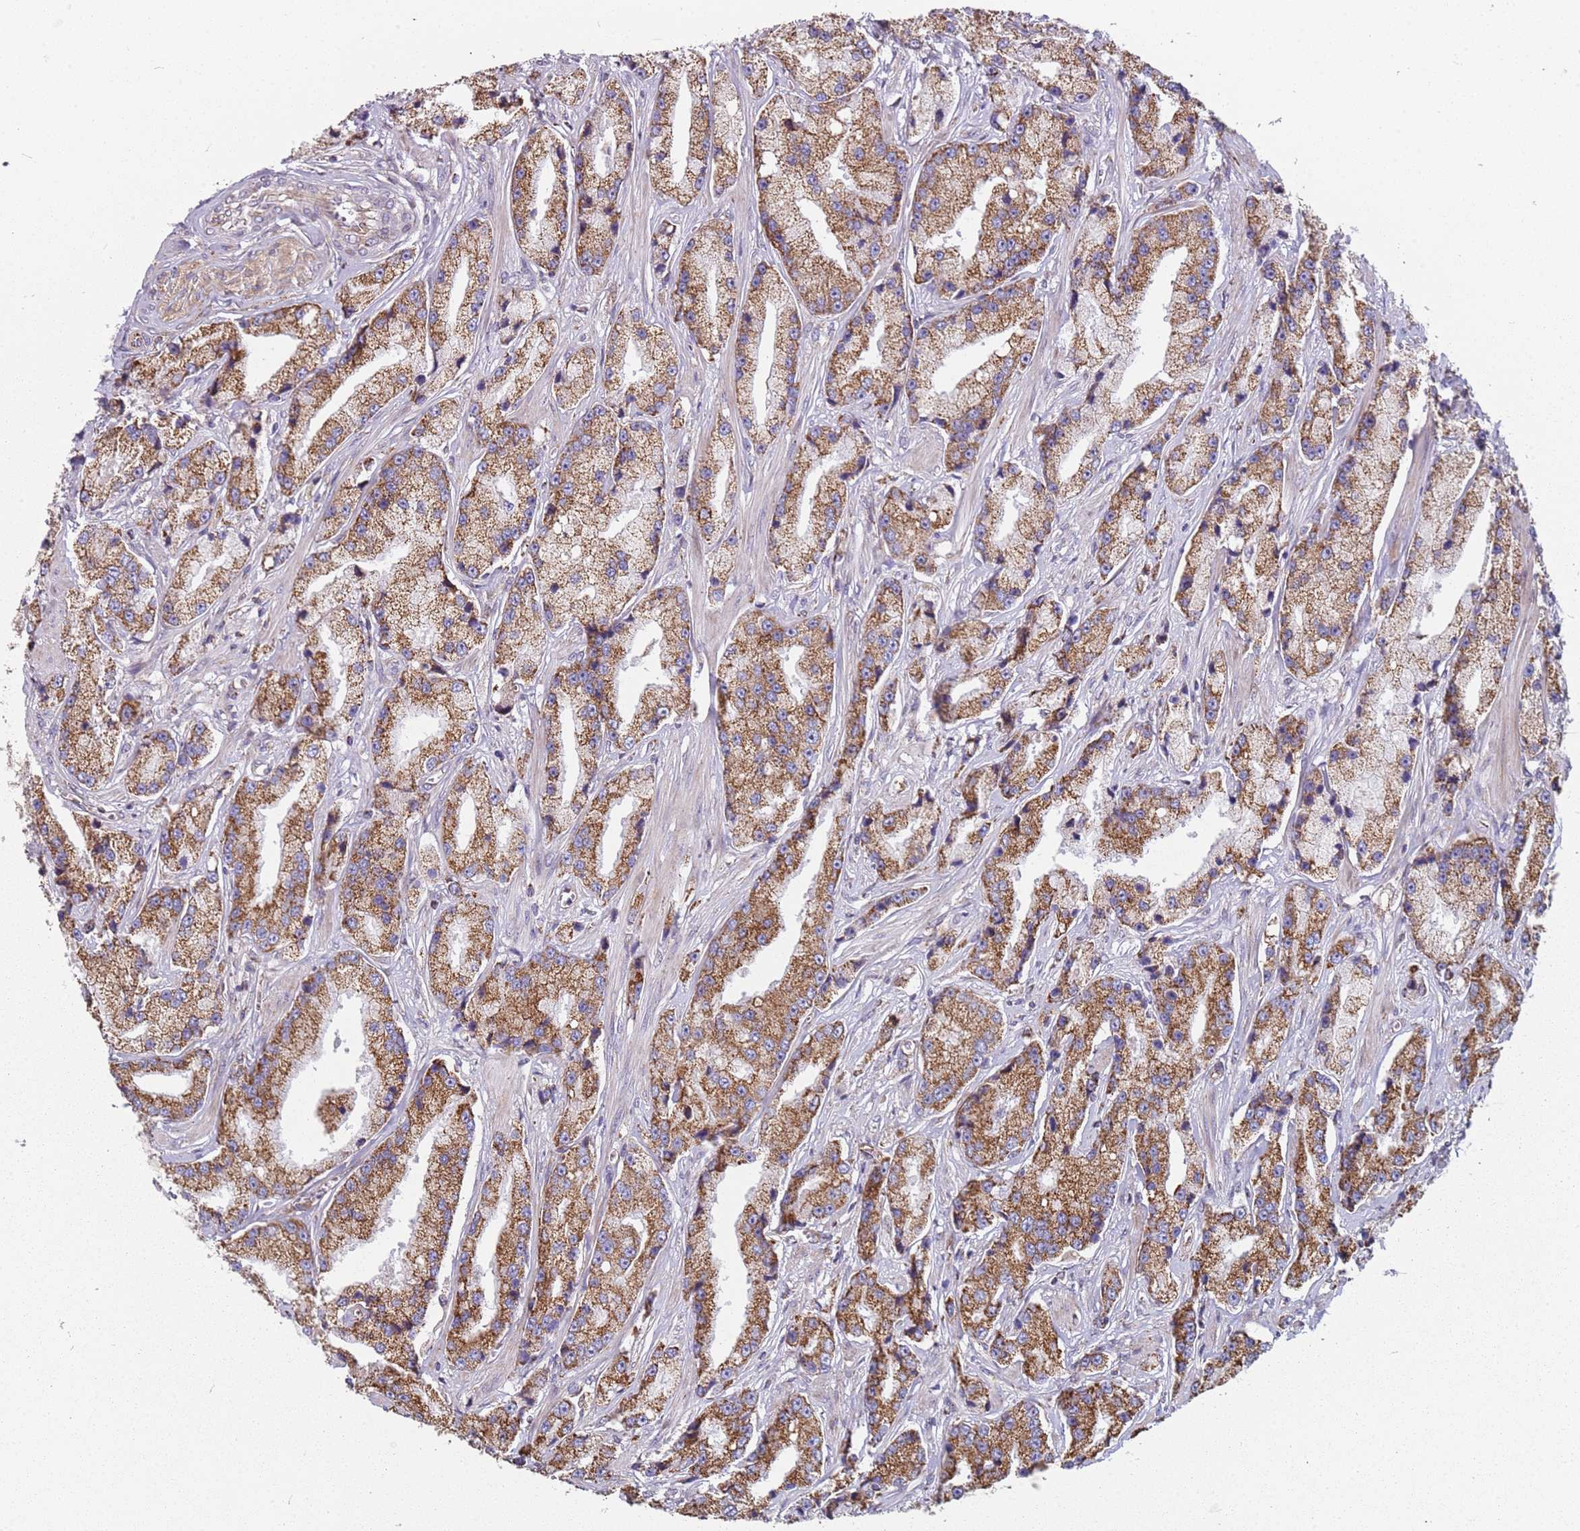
{"staining": {"intensity": "moderate", "quantity": ">75%", "location": "cytoplasmic/membranous"}, "tissue": "prostate cancer", "cell_type": "Tumor cells", "image_type": "cancer", "snomed": [{"axis": "morphology", "description": "Adenocarcinoma, High grade"}, {"axis": "topography", "description": "Prostate"}], "caption": "Protein staining exhibits moderate cytoplasmic/membranous expression in about >75% of tumor cells in high-grade adenocarcinoma (prostate).", "gene": "ALS2", "patient": {"sex": "male", "age": 74}}